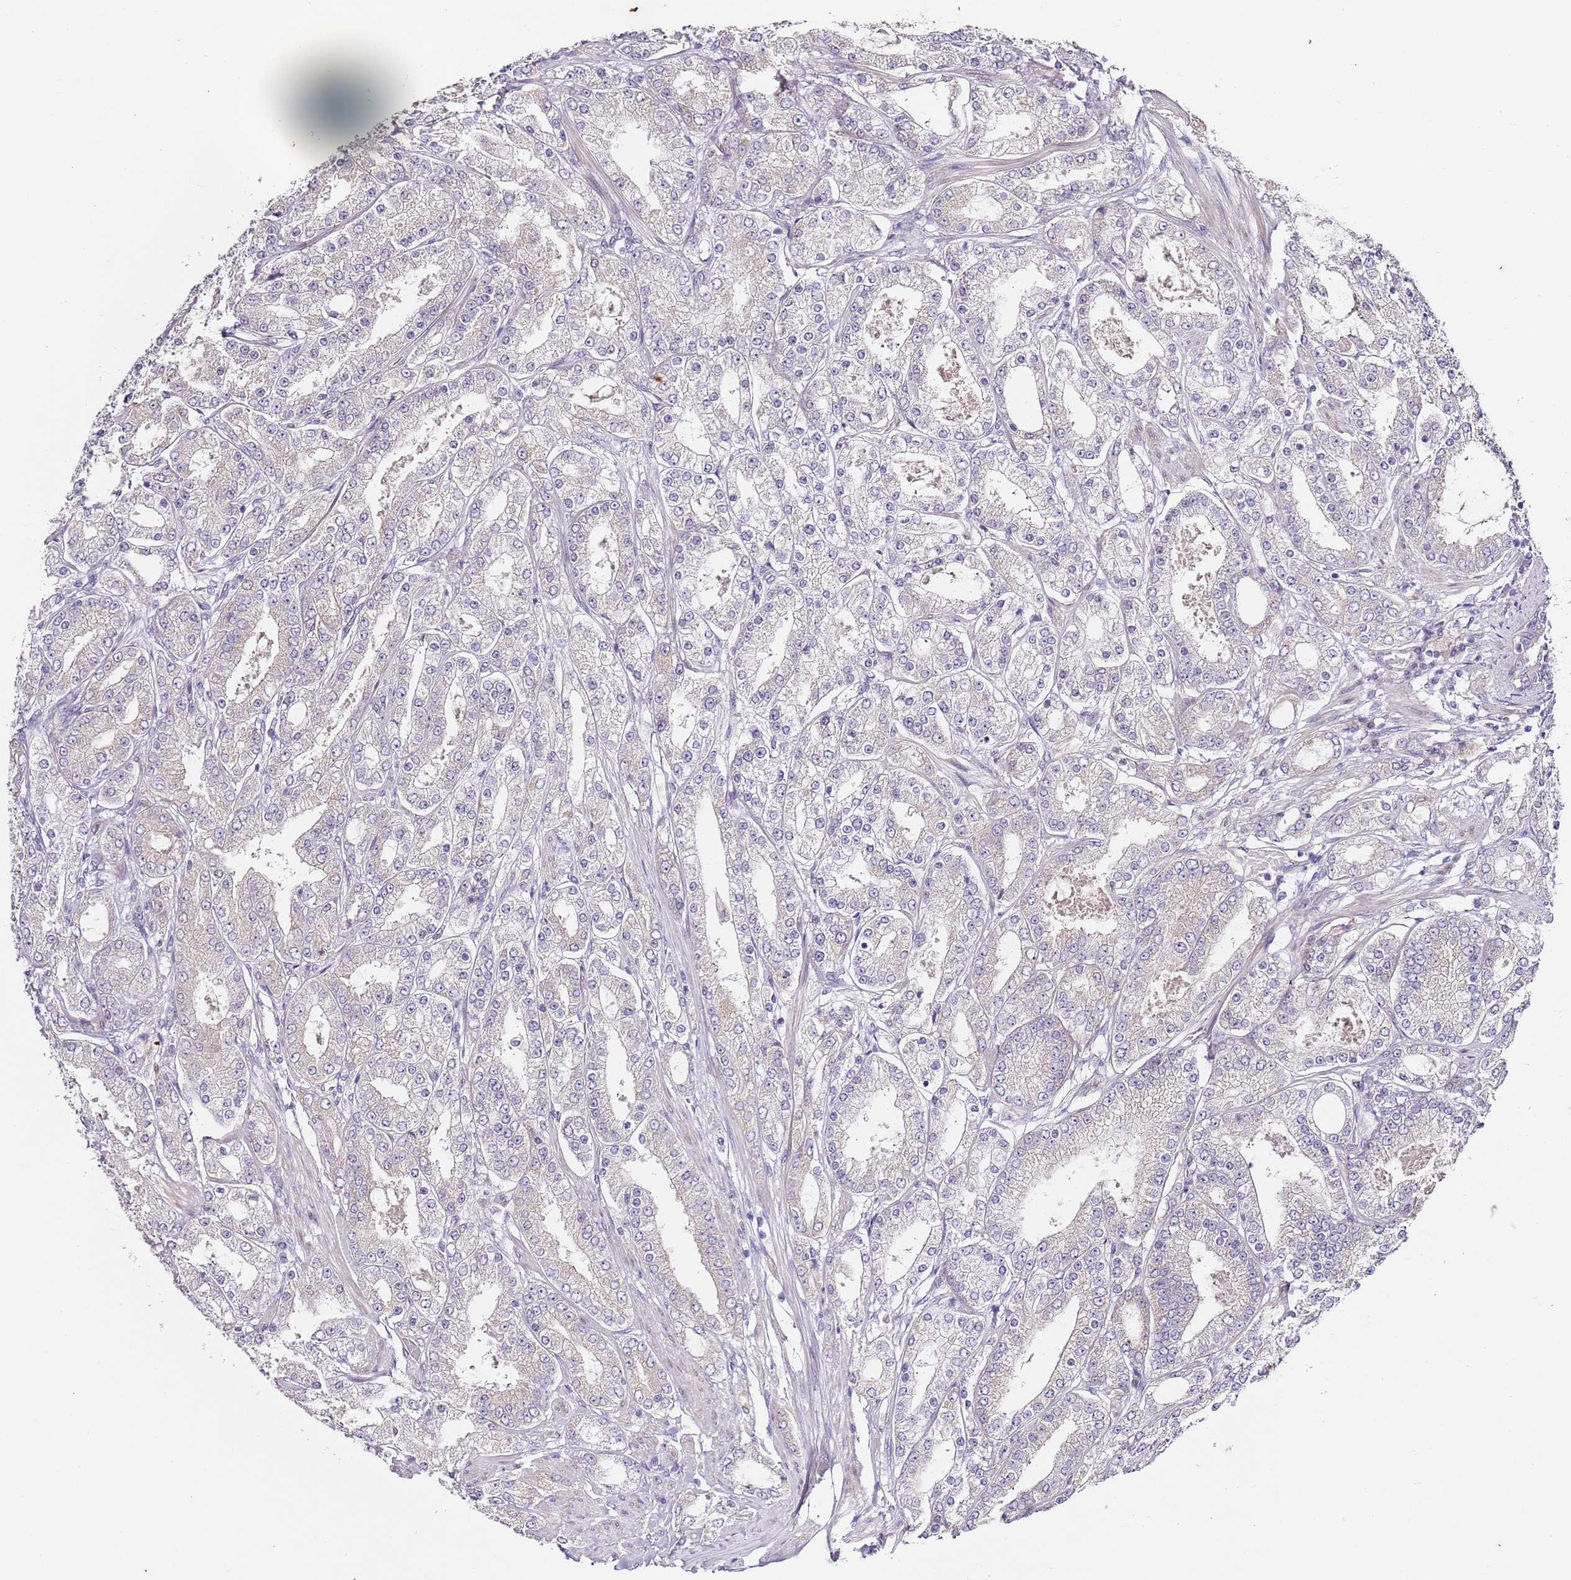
{"staining": {"intensity": "negative", "quantity": "none", "location": "none"}, "tissue": "prostate cancer", "cell_type": "Tumor cells", "image_type": "cancer", "snomed": [{"axis": "morphology", "description": "Adenocarcinoma, High grade"}, {"axis": "topography", "description": "Prostate"}], "caption": "This is an IHC histopathology image of human prostate adenocarcinoma (high-grade). There is no positivity in tumor cells.", "gene": "TBC1D9", "patient": {"sex": "male", "age": 68}}